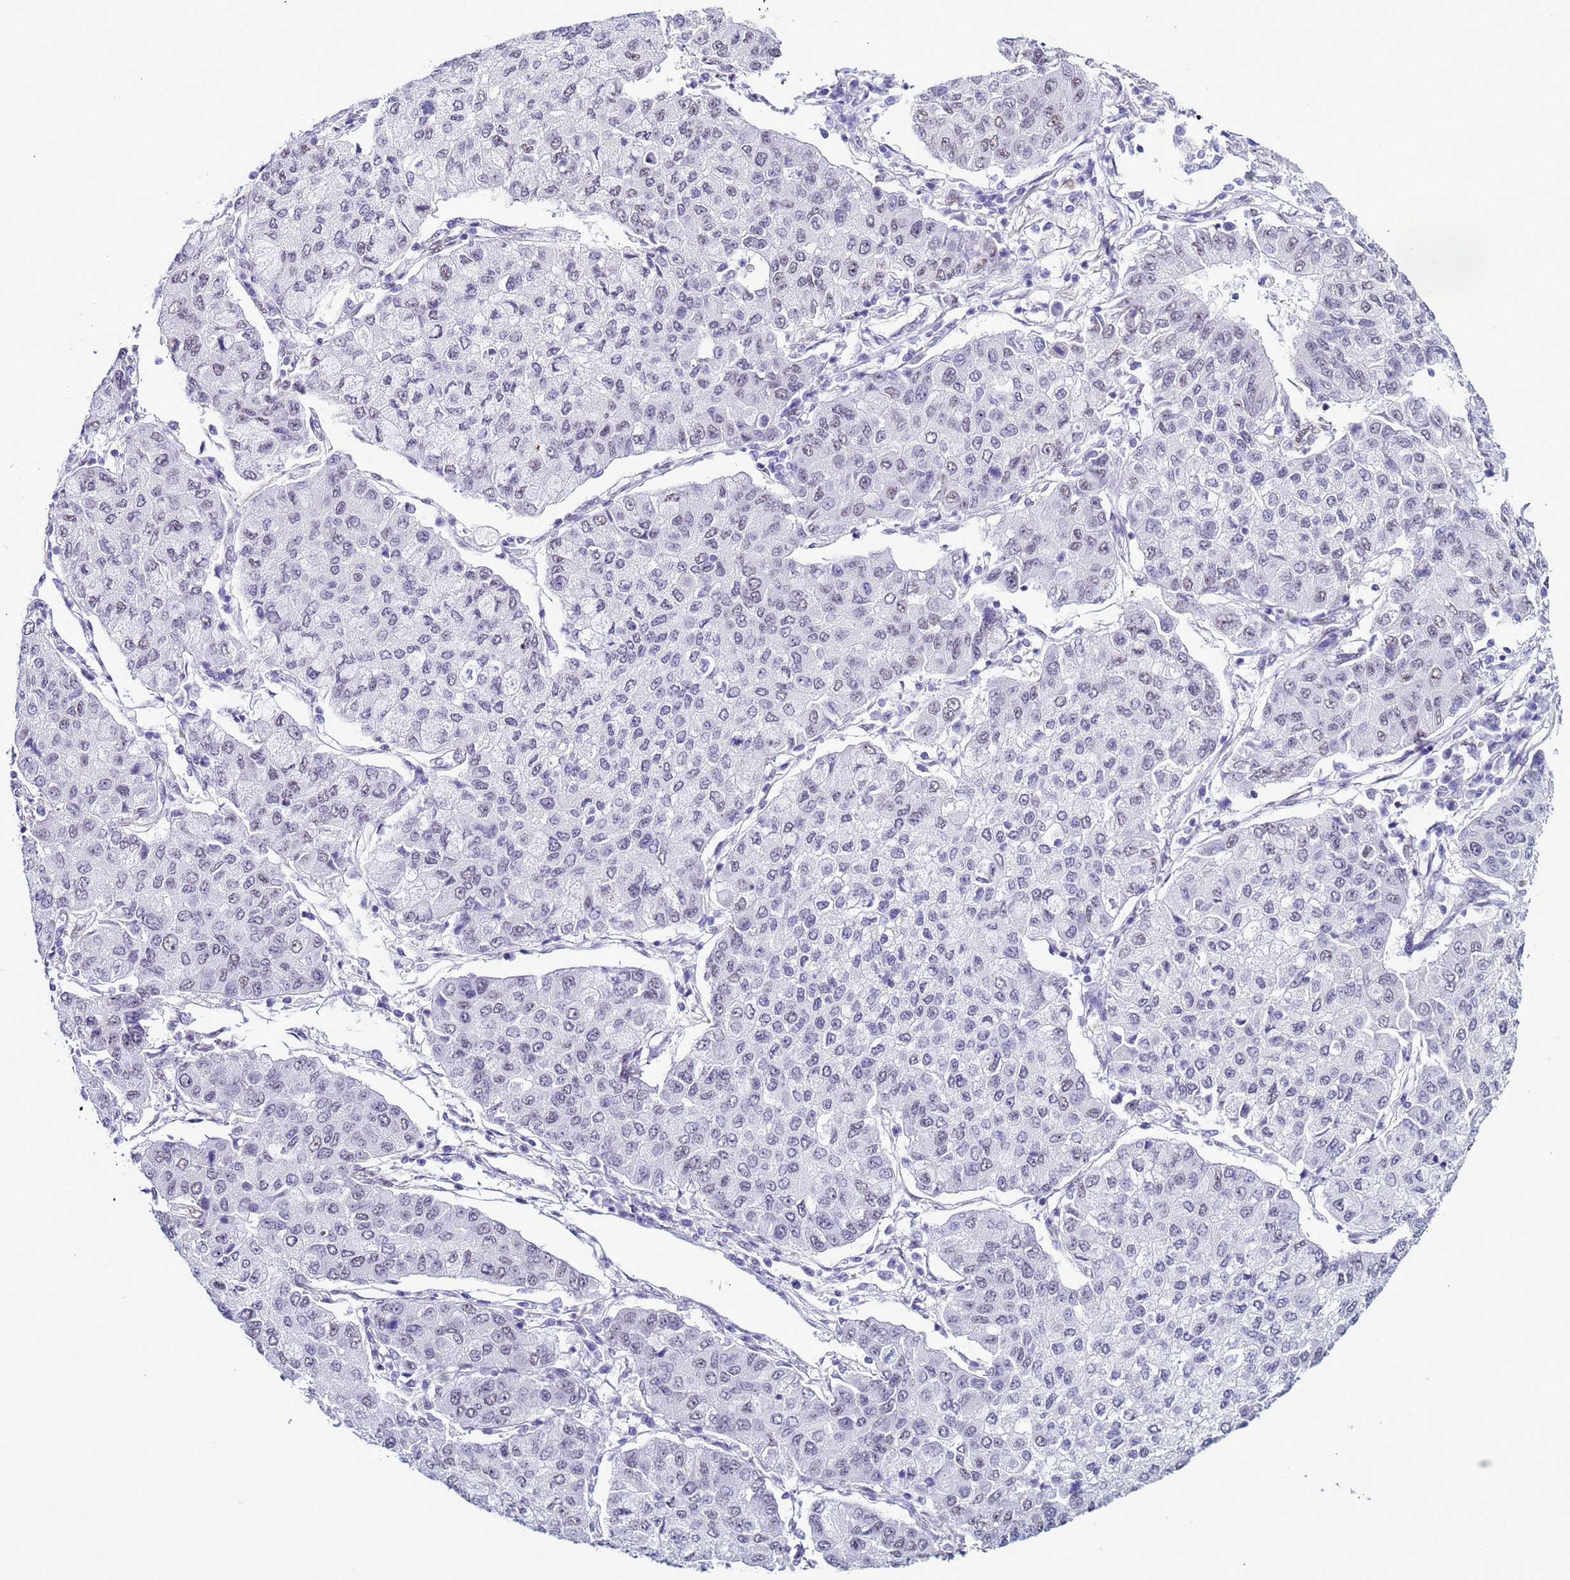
{"staining": {"intensity": "weak", "quantity": "<25%", "location": "nuclear"}, "tissue": "lung cancer", "cell_type": "Tumor cells", "image_type": "cancer", "snomed": [{"axis": "morphology", "description": "Squamous cell carcinoma, NOS"}, {"axis": "topography", "description": "Lung"}], "caption": "This is a photomicrograph of IHC staining of lung squamous cell carcinoma, which shows no expression in tumor cells.", "gene": "LRRC10B", "patient": {"sex": "male", "age": 74}}